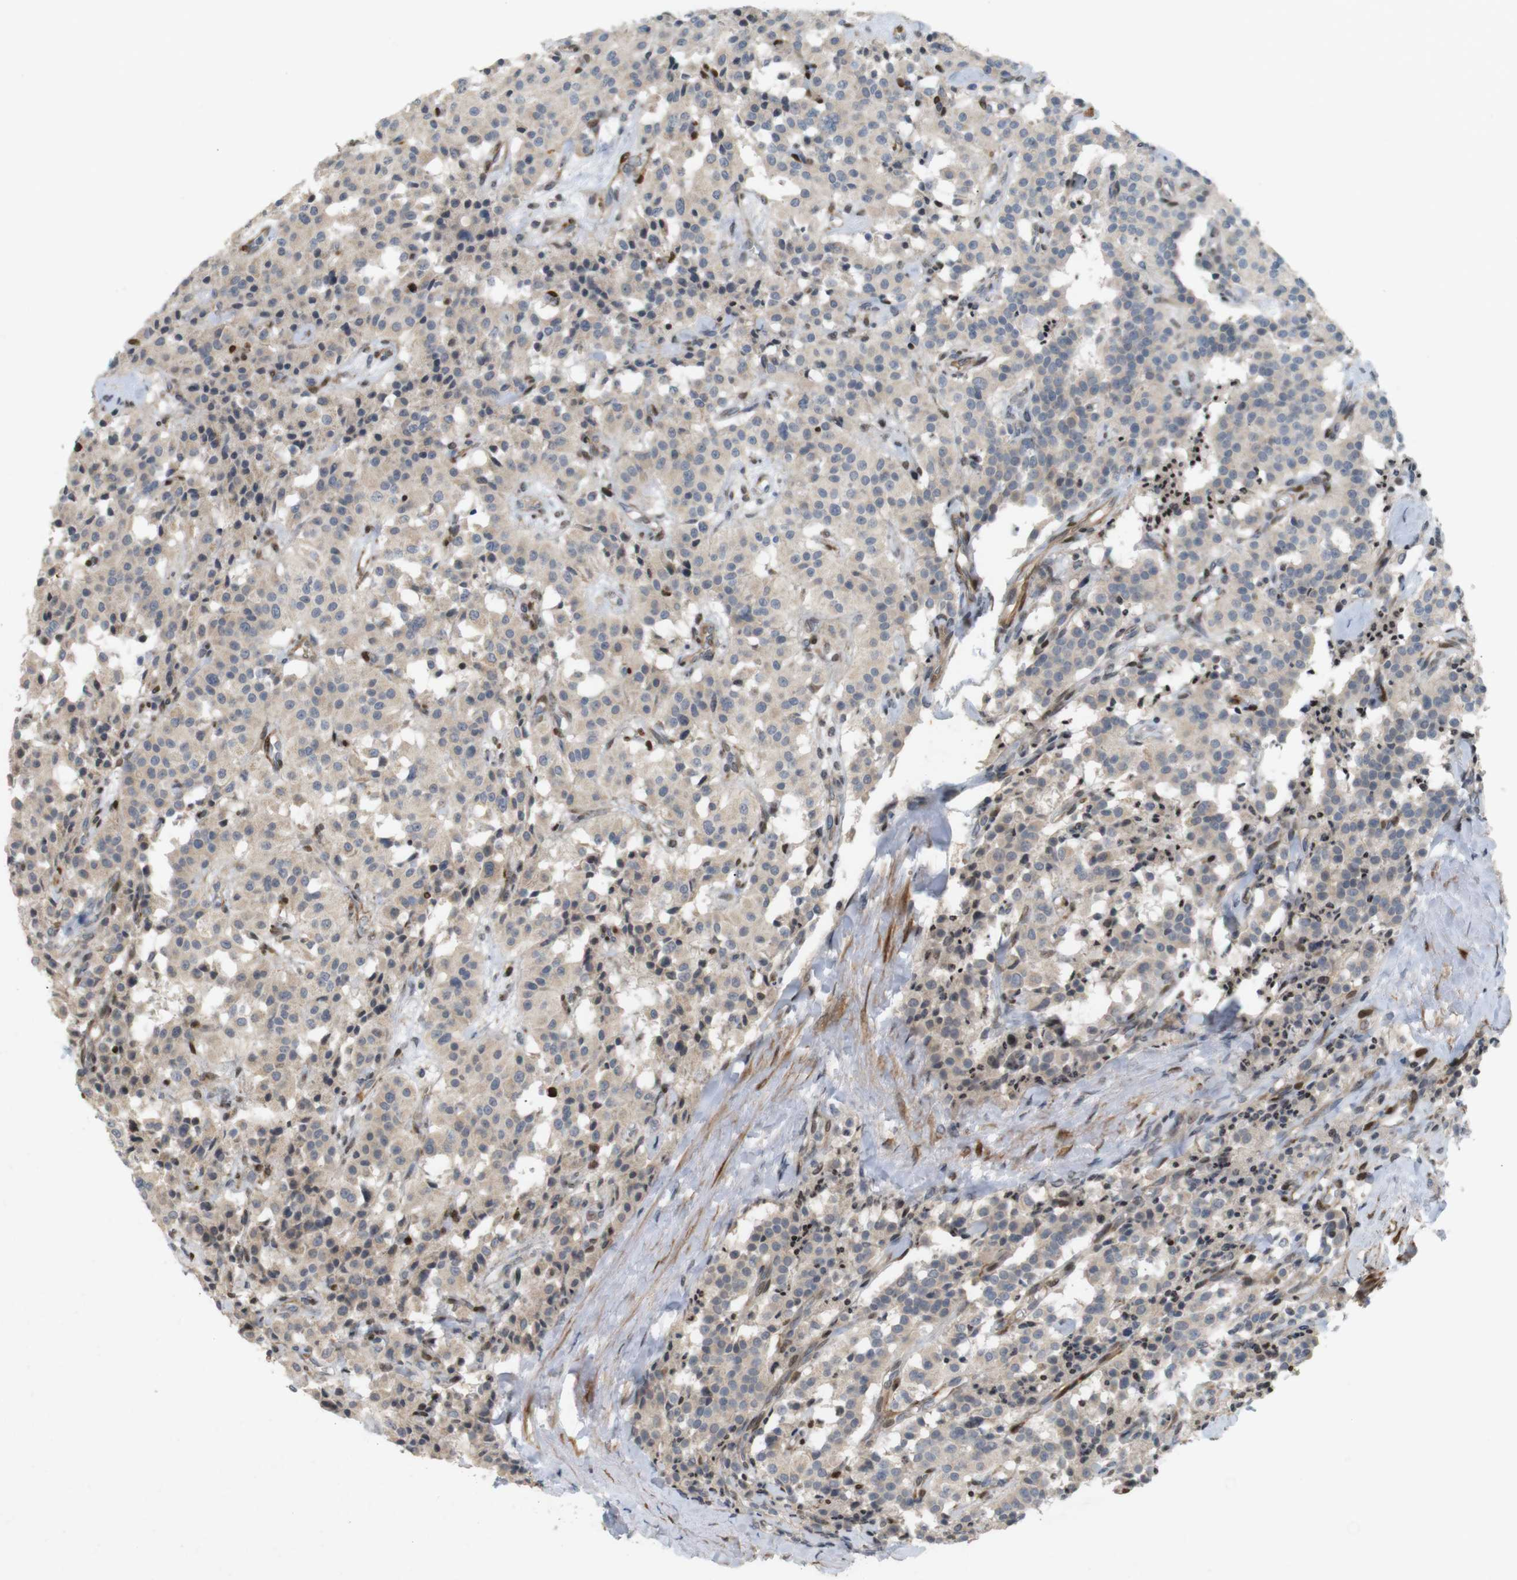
{"staining": {"intensity": "weak", "quantity": ">75%", "location": "cytoplasmic/membranous"}, "tissue": "carcinoid", "cell_type": "Tumor cells", "image_type": "cancer", "snomed": [{"axis": "morphology", "description": "Carcinoid, malignant, NOS"}, {"axis": "topography", "description": "Lung"}], "caption": "This is an image of IHC staining of malignant carcinoid, which shows weak positivity in the cytoplasmic/membranous of tumor cells.", "gene": "PPP1R14A", "patient": {"sex": "male", "age": 30}}